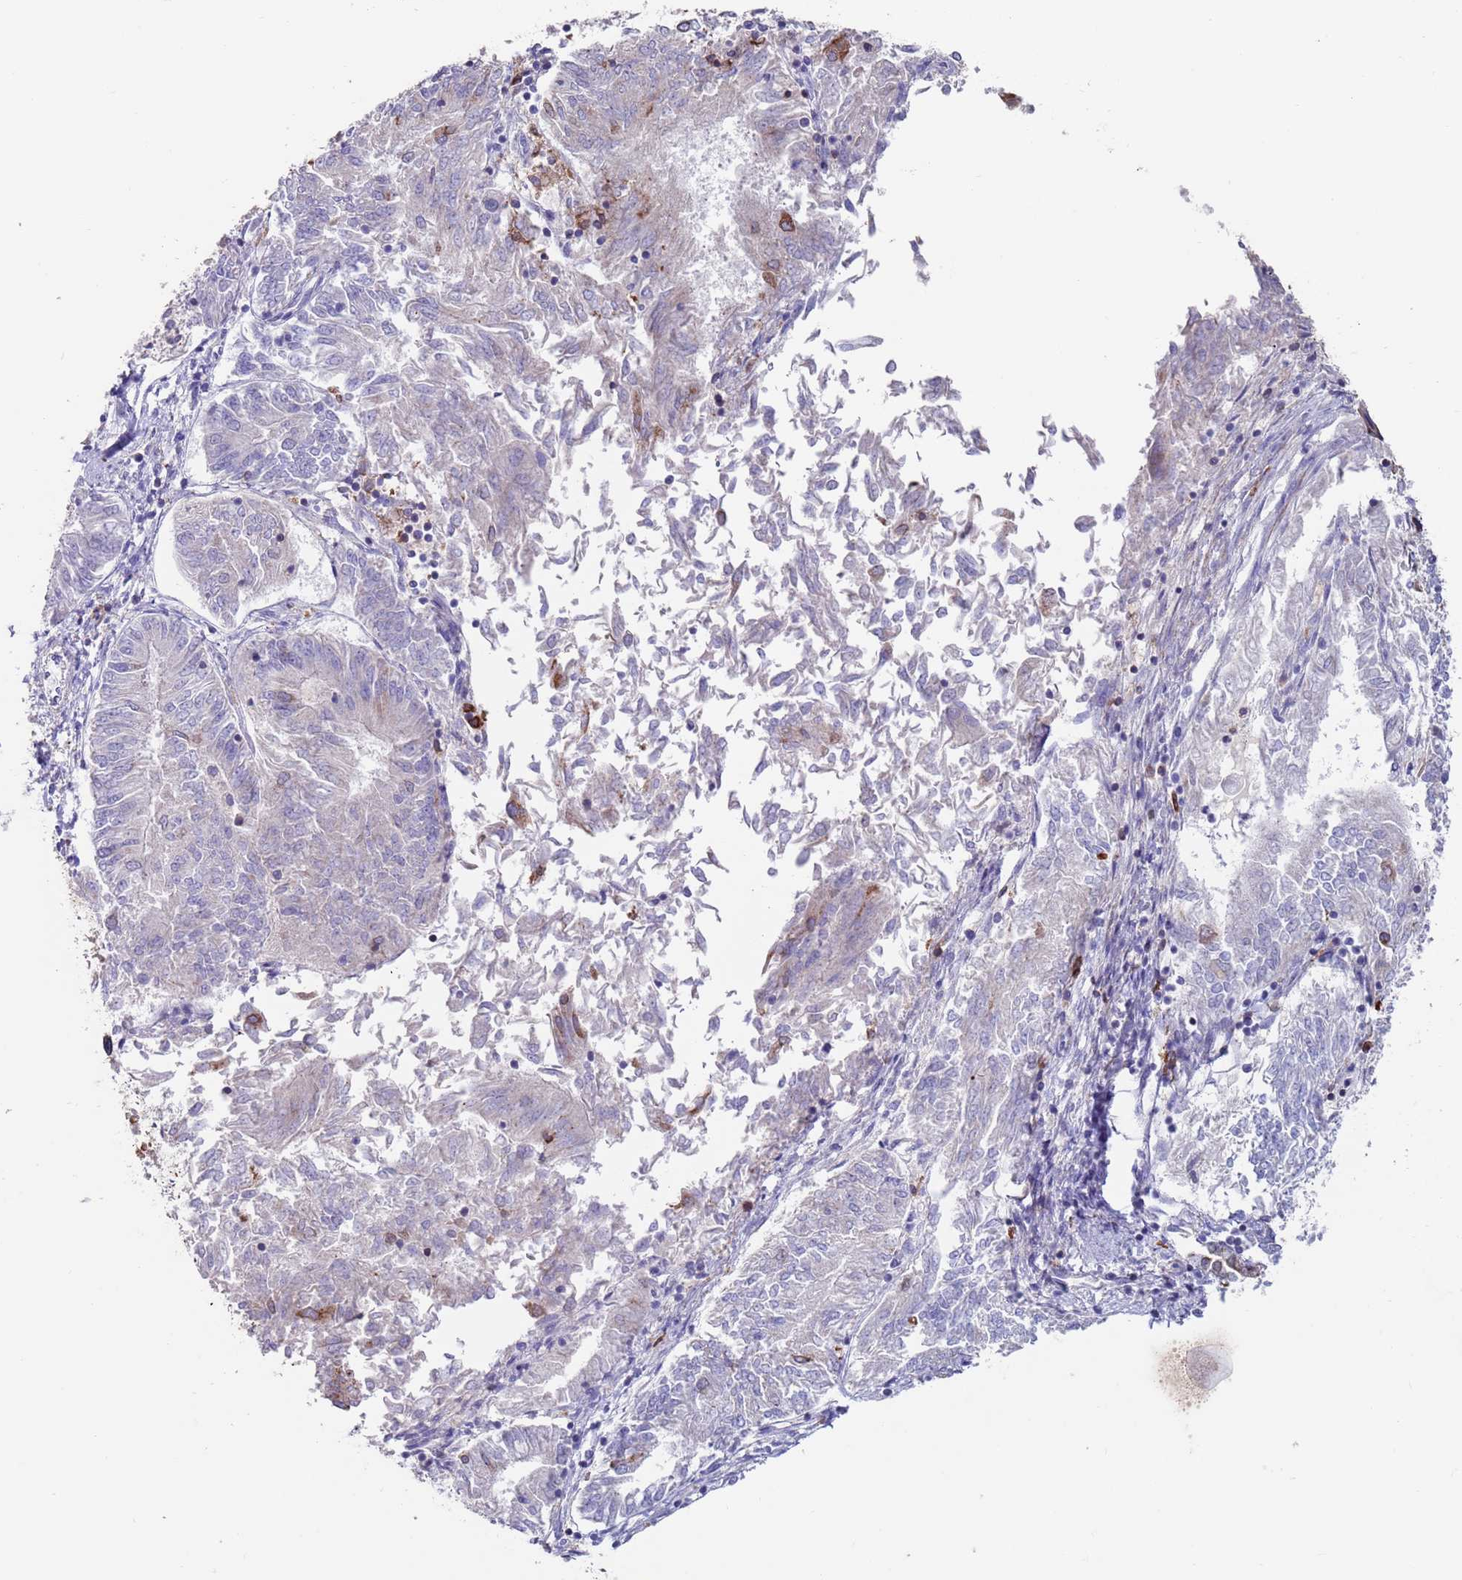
{"staining": {"intensity": "weak", "quantity": "<25%", "location": "cytoplasmic/membranous"}, "tissue": "endometrial cancer", "cell_type": "Tumor cells", "image_type": "cancer", "snomed": [{"axis": "morphology", "description": "Adenocarcinoma, NOS"}, {"axis": "topography", "description": "Endometrium"}], "caption": "Endometrial cancer (adenocarcinoma) was stained to show a protein in brown. There is no significant expression in tumor cells.", "gene": "GREB1L", "patient": {"sex": "female", "age": 58}}